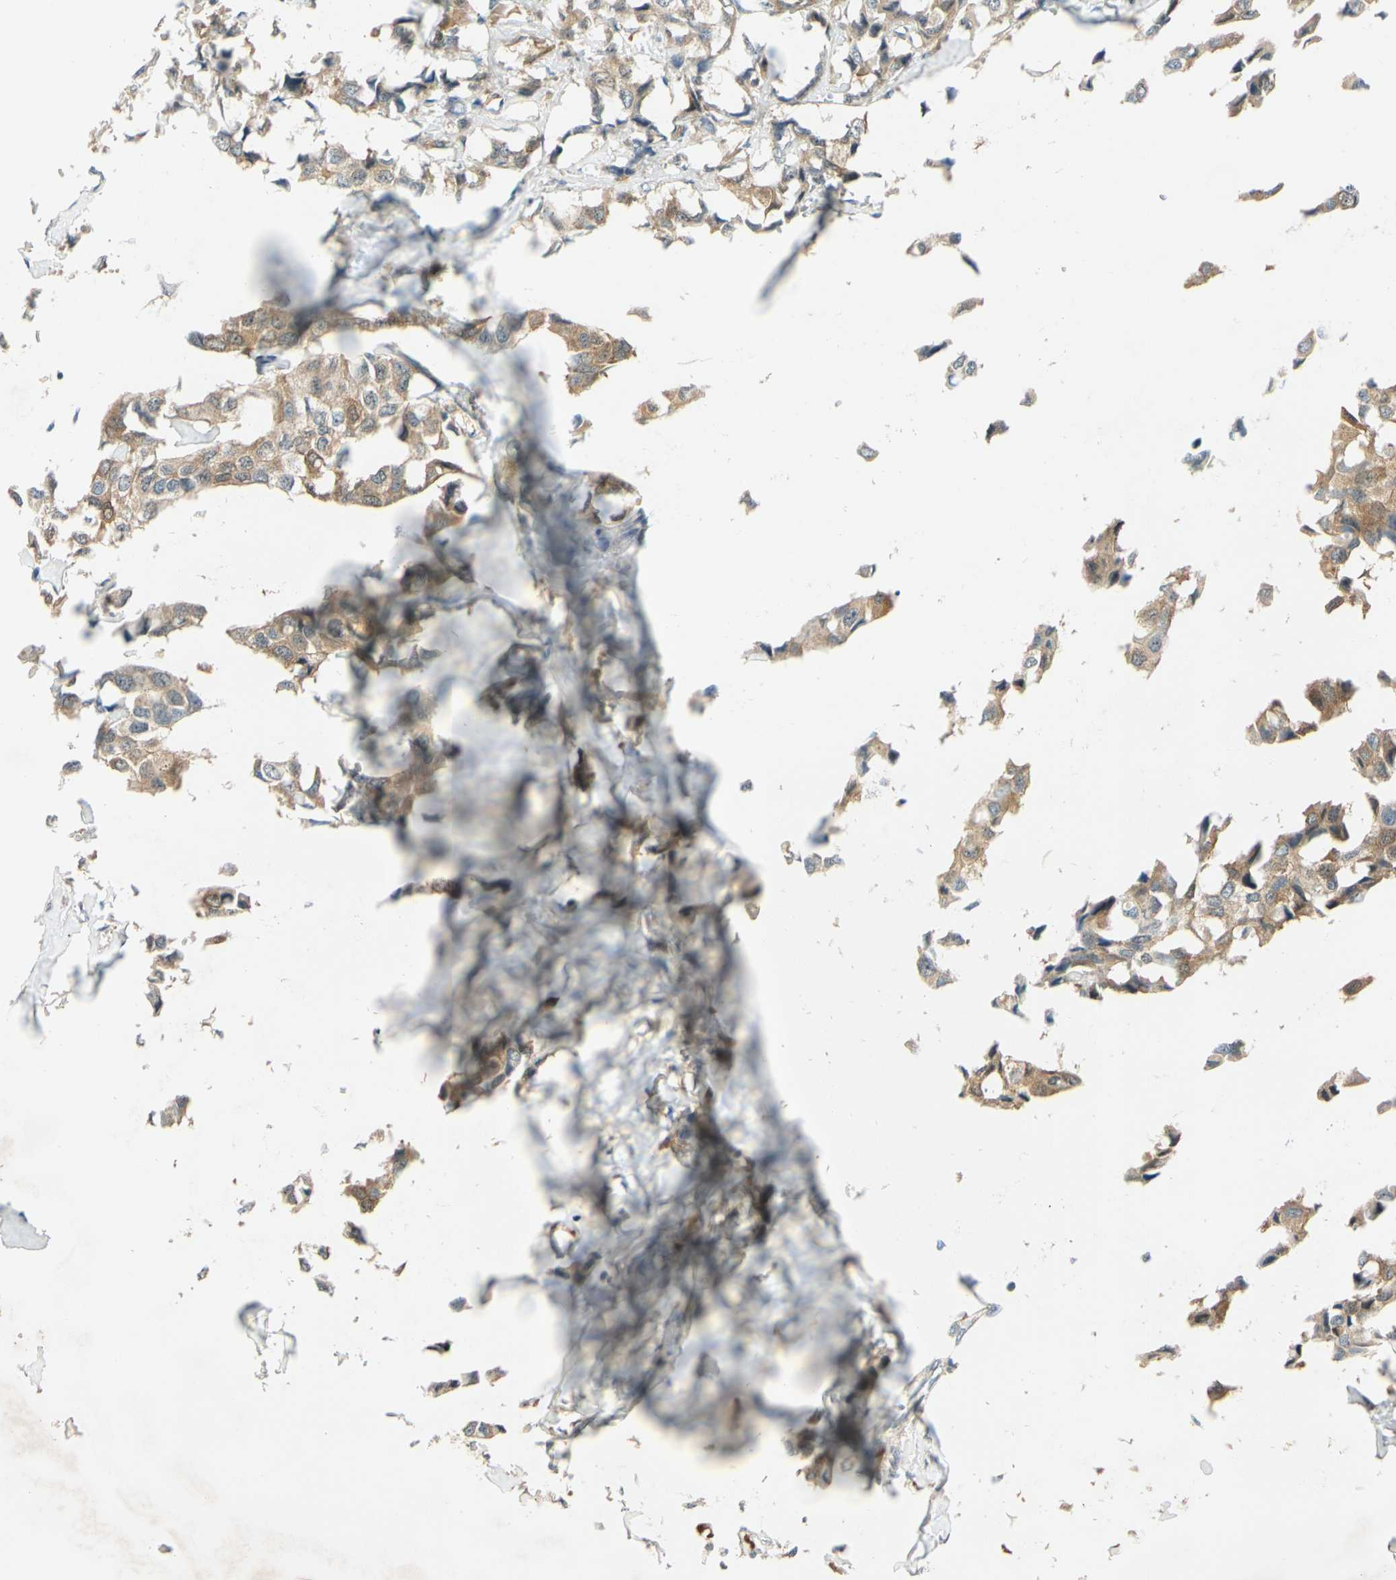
{"staining": {"intensity": "moderate", "quantity": ">75%", "location": "cytoplasmic/membranous"}, "tissue": "breast cancer", "cell_type": "Tumor cells", "image_type": "cancer", "snomed": [{"axis": "morphology", "description": "Duct carcinoma"}, {"axis": "topography", "description": "Breast"}], "caption": "Immunohistochemical staining of breast cancer (infiltrating ductal carcinoma) displays medium levels of moderate cytoplasmic/membranous staining in approximately >75% of tumor cells. Using DAB (3,3'-diaminobenzidine) (brown) and hematoxylin (blue) stains, captured at high magnification using brightfield microscopy.", "gene": "WIPI1", "patient": {"sex": "female", "age": 80}}